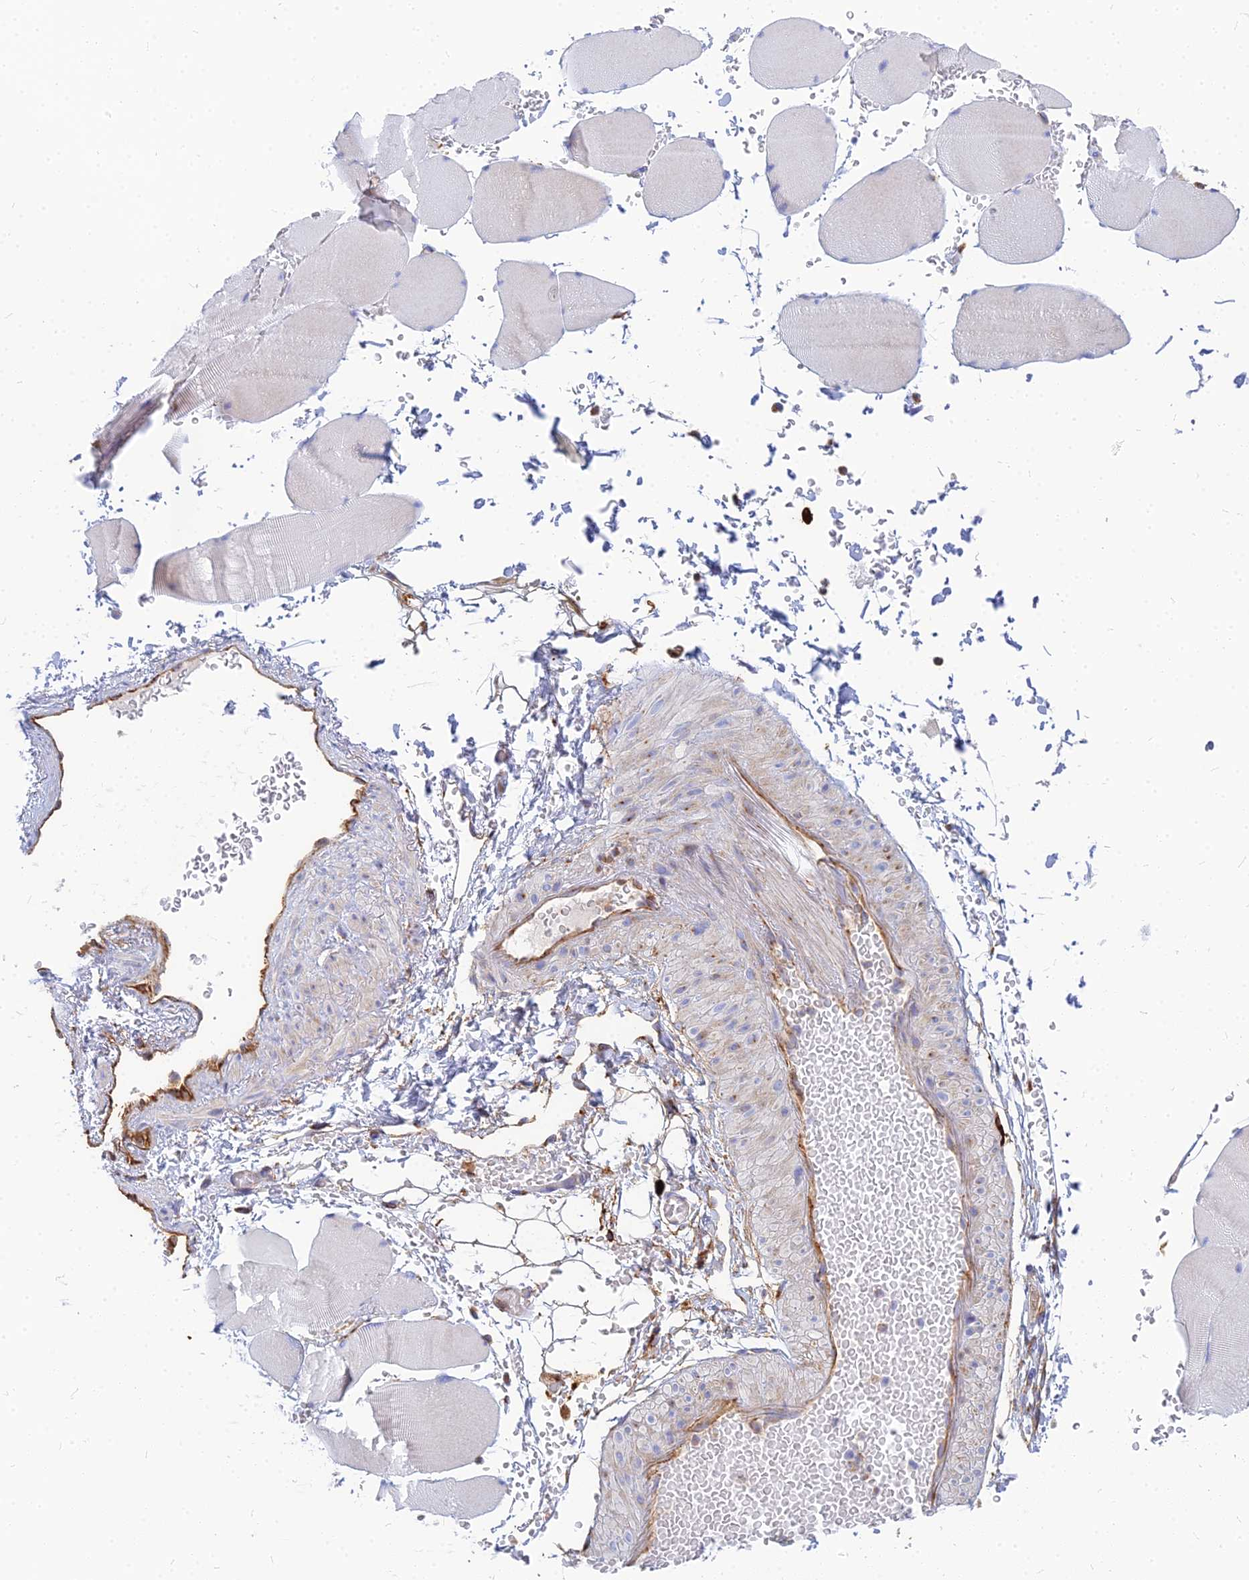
{"staining": {"intensity": "negative", "quantity": "none", "location": "none"}, "tissue": "skeletal muscle", "cell_type": "Myocytes", "image_type": "normal", "snomed": [{"axis": "morphology", "description": "Normal tissue, NOS"}, {"axis": "topography", "description": "Skeletal muscle"}, {"axis": "topography", "description": "Head-Neck"}], "caption": "DAB immunohistochemical staining of normal skeletal muscle shows no significant positivity in myocytes.", "gene": "VAT1", "patient": {"sex": "male", "age": 66}}